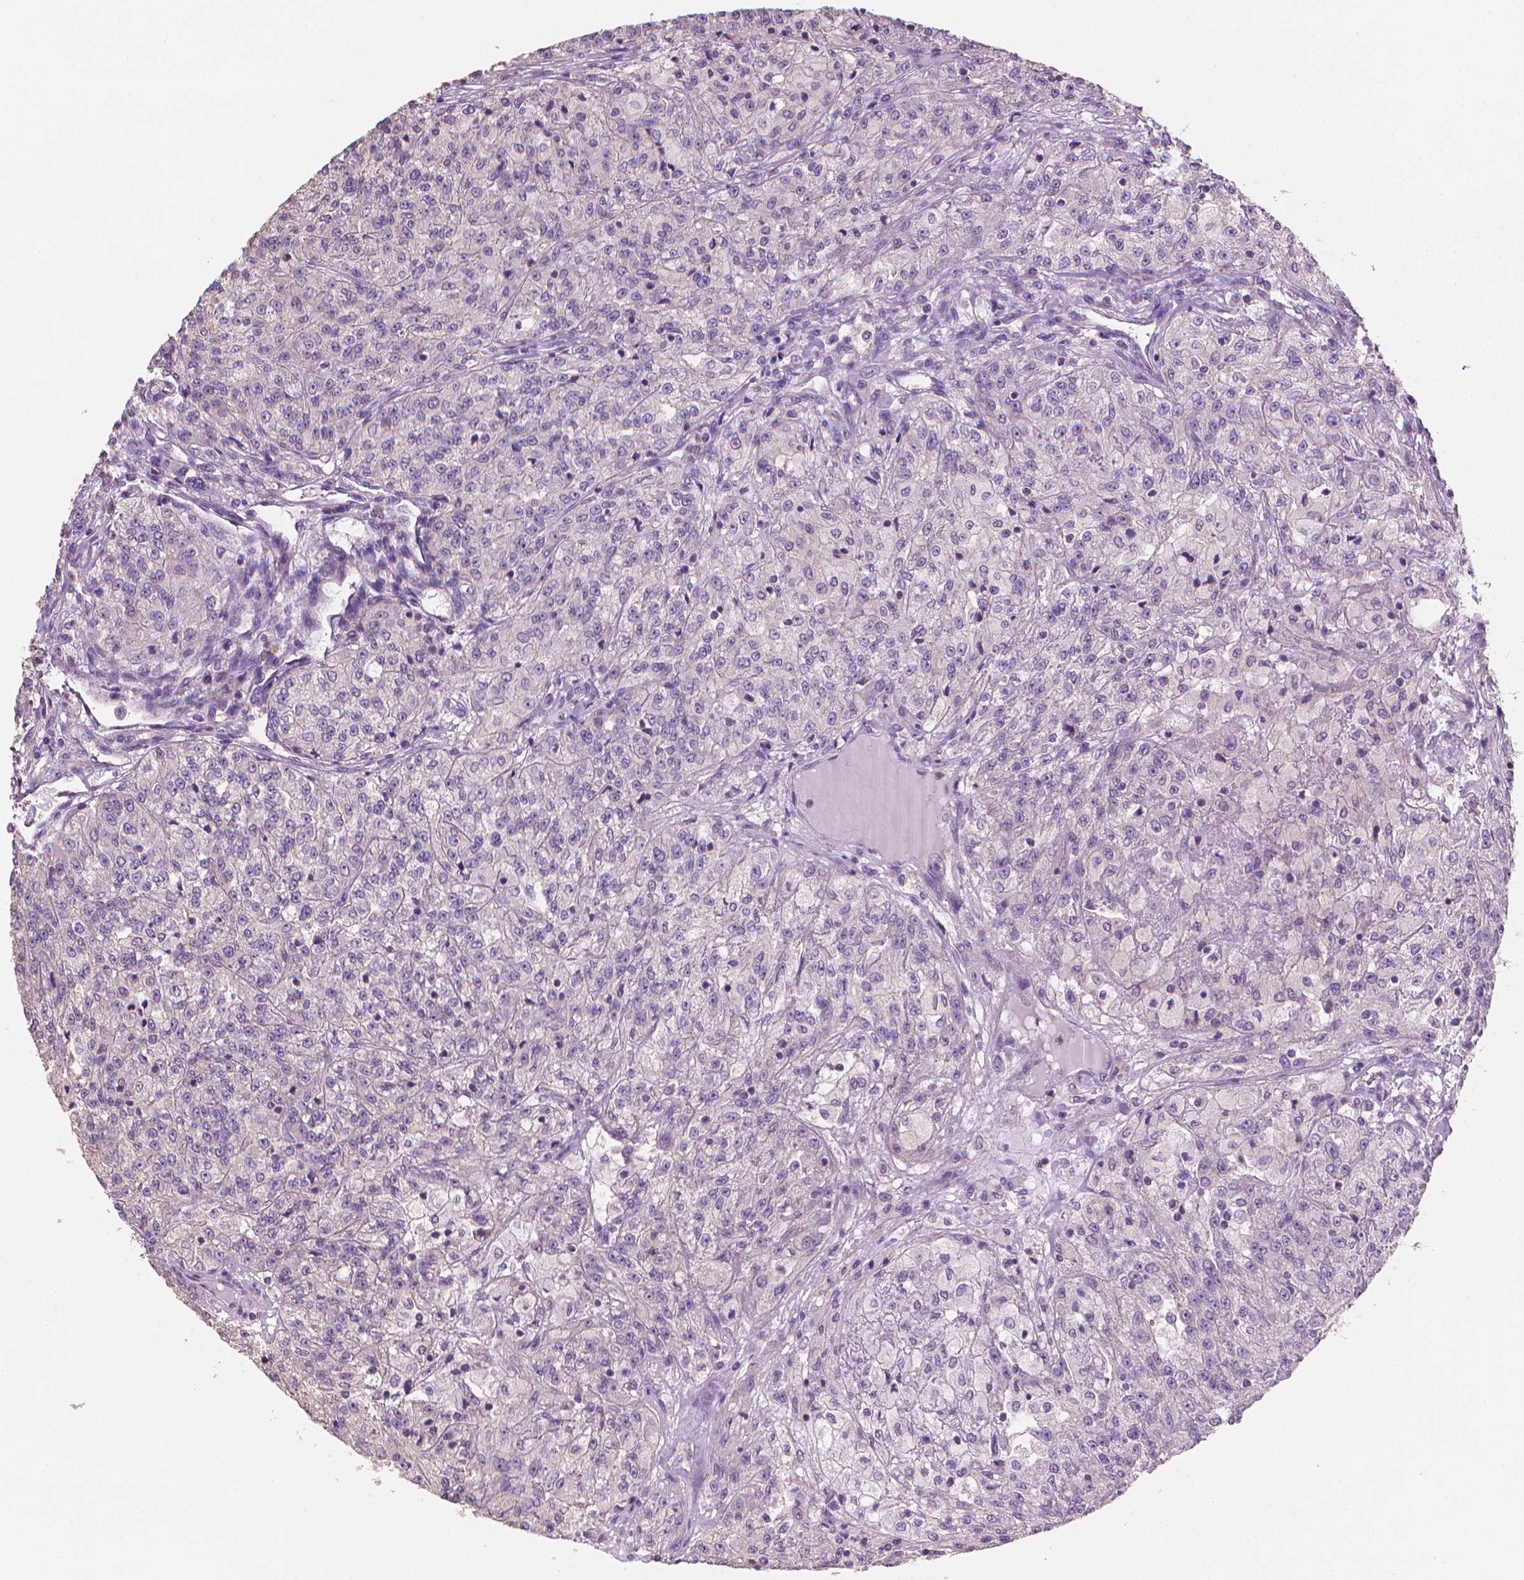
{"staining": {"intensity": "negative", "quantity": "none", "location": "none"}, "tissue": "renal cancer", "cell_type": "Tumor cells", "image_type": "cancer", "snomed": [{"axis": "morphology", "description": "Adenocarcinoma, NOS"}, {"axis": "topography", "description": "Kidney"}], "caption": "Tumor cells are negative for brown protein staining in adenocarcinoma (renal).", "gene": "CATIP", "patient": {"sex": "female", "age": 63}}